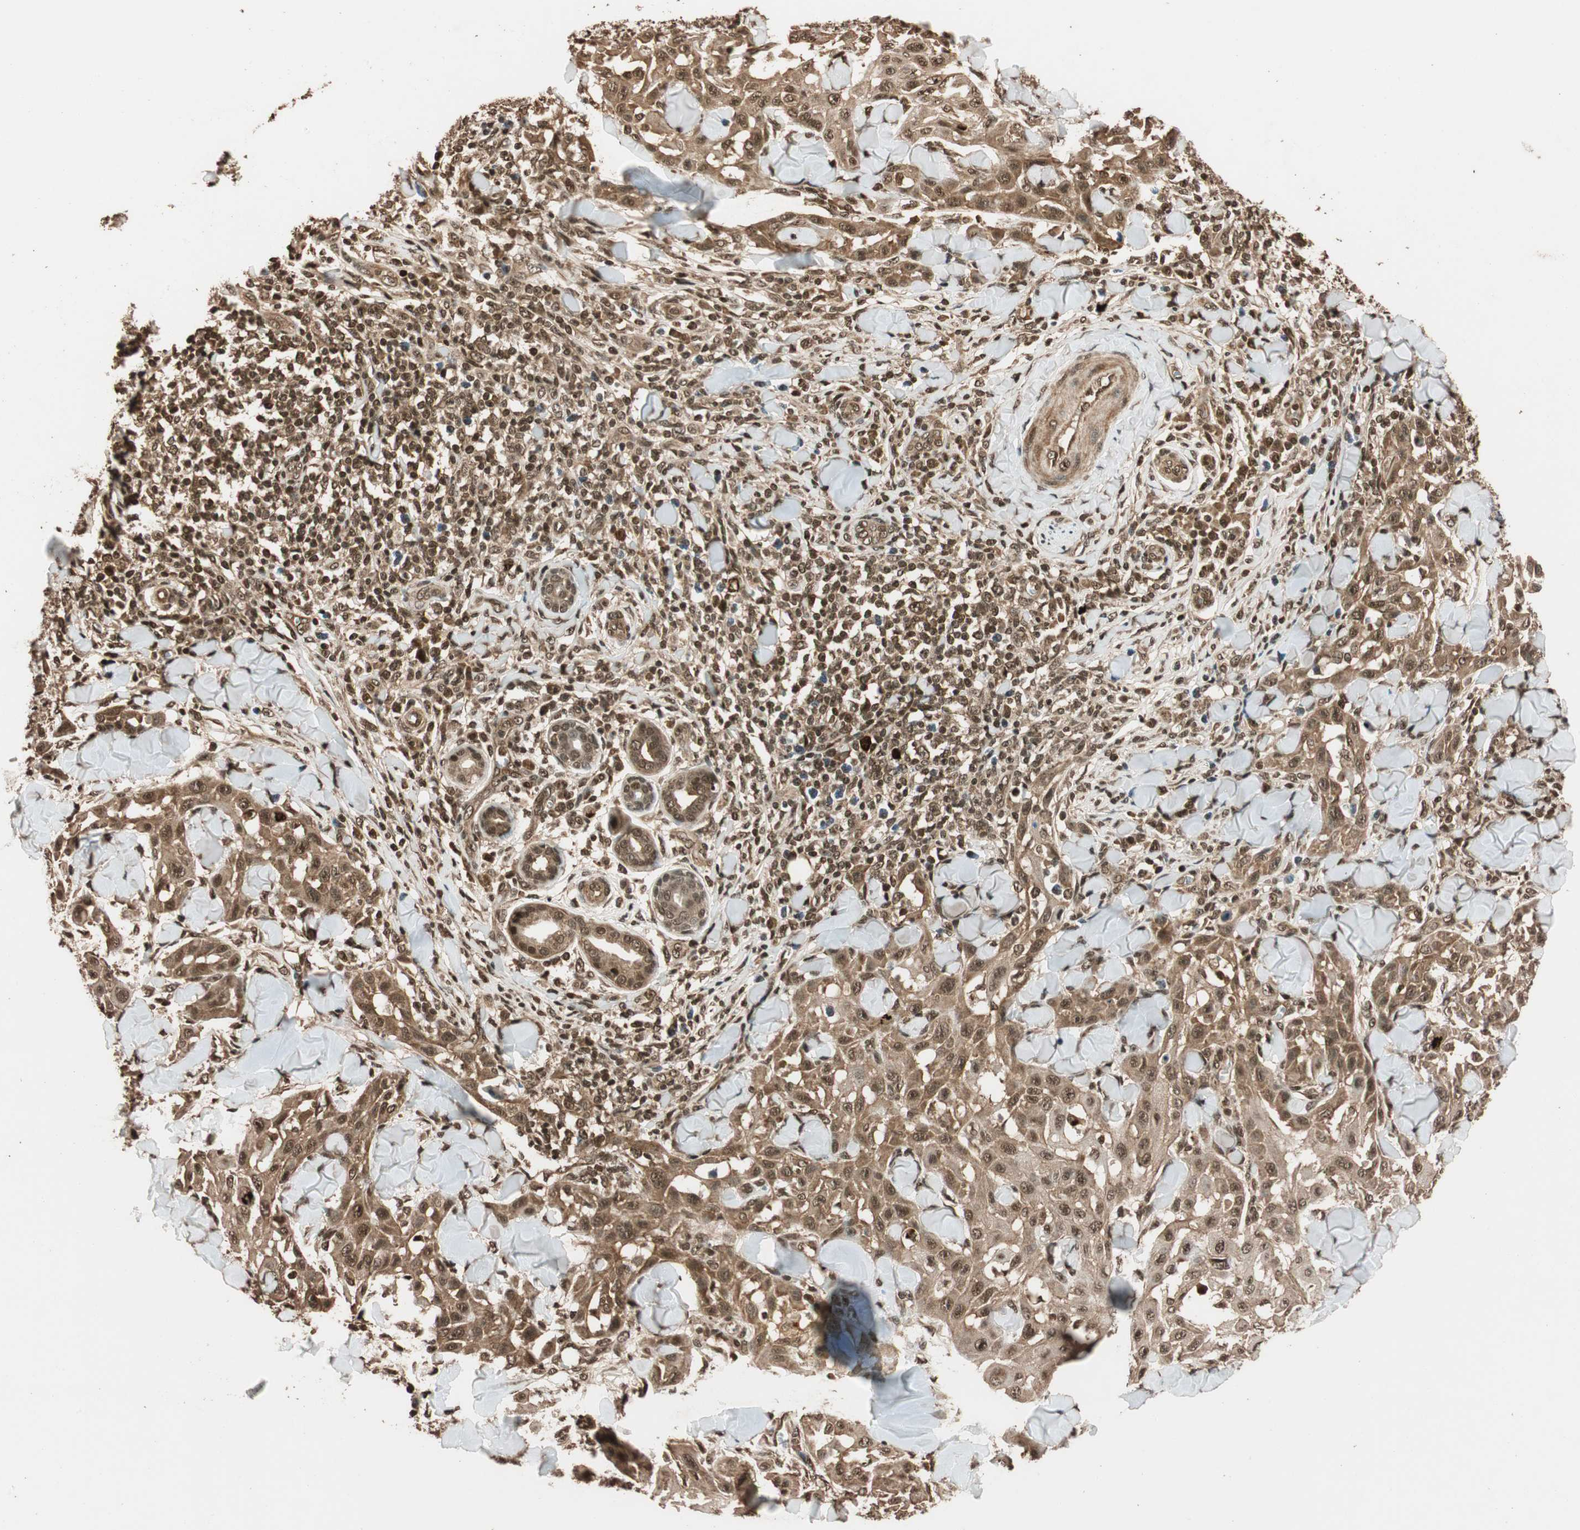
{"staining": {"intensity": "moderate", "quantity": ">75%", "location": "cytoplasmic/membranous,nuclear"}, "tissue": "skin cancer", "cell_type": "Tumor cells", "image_type": "cancer", "snomed": [{"axis": "morphology", "description": "Squamous cell carcinoma, NOS"}, {"axis": "topography", "description": "Skin"}], "caption": "This is a micrograph of immunohistochemistry (IHC) staining of skin cancer (squamous cell carcinoma), which shows moderate staining in the cytoplasmic/membranous and nuclear of tumor cells.", "gene": "ALKBH5", "patient": {"sex": "male", "age": 24}}